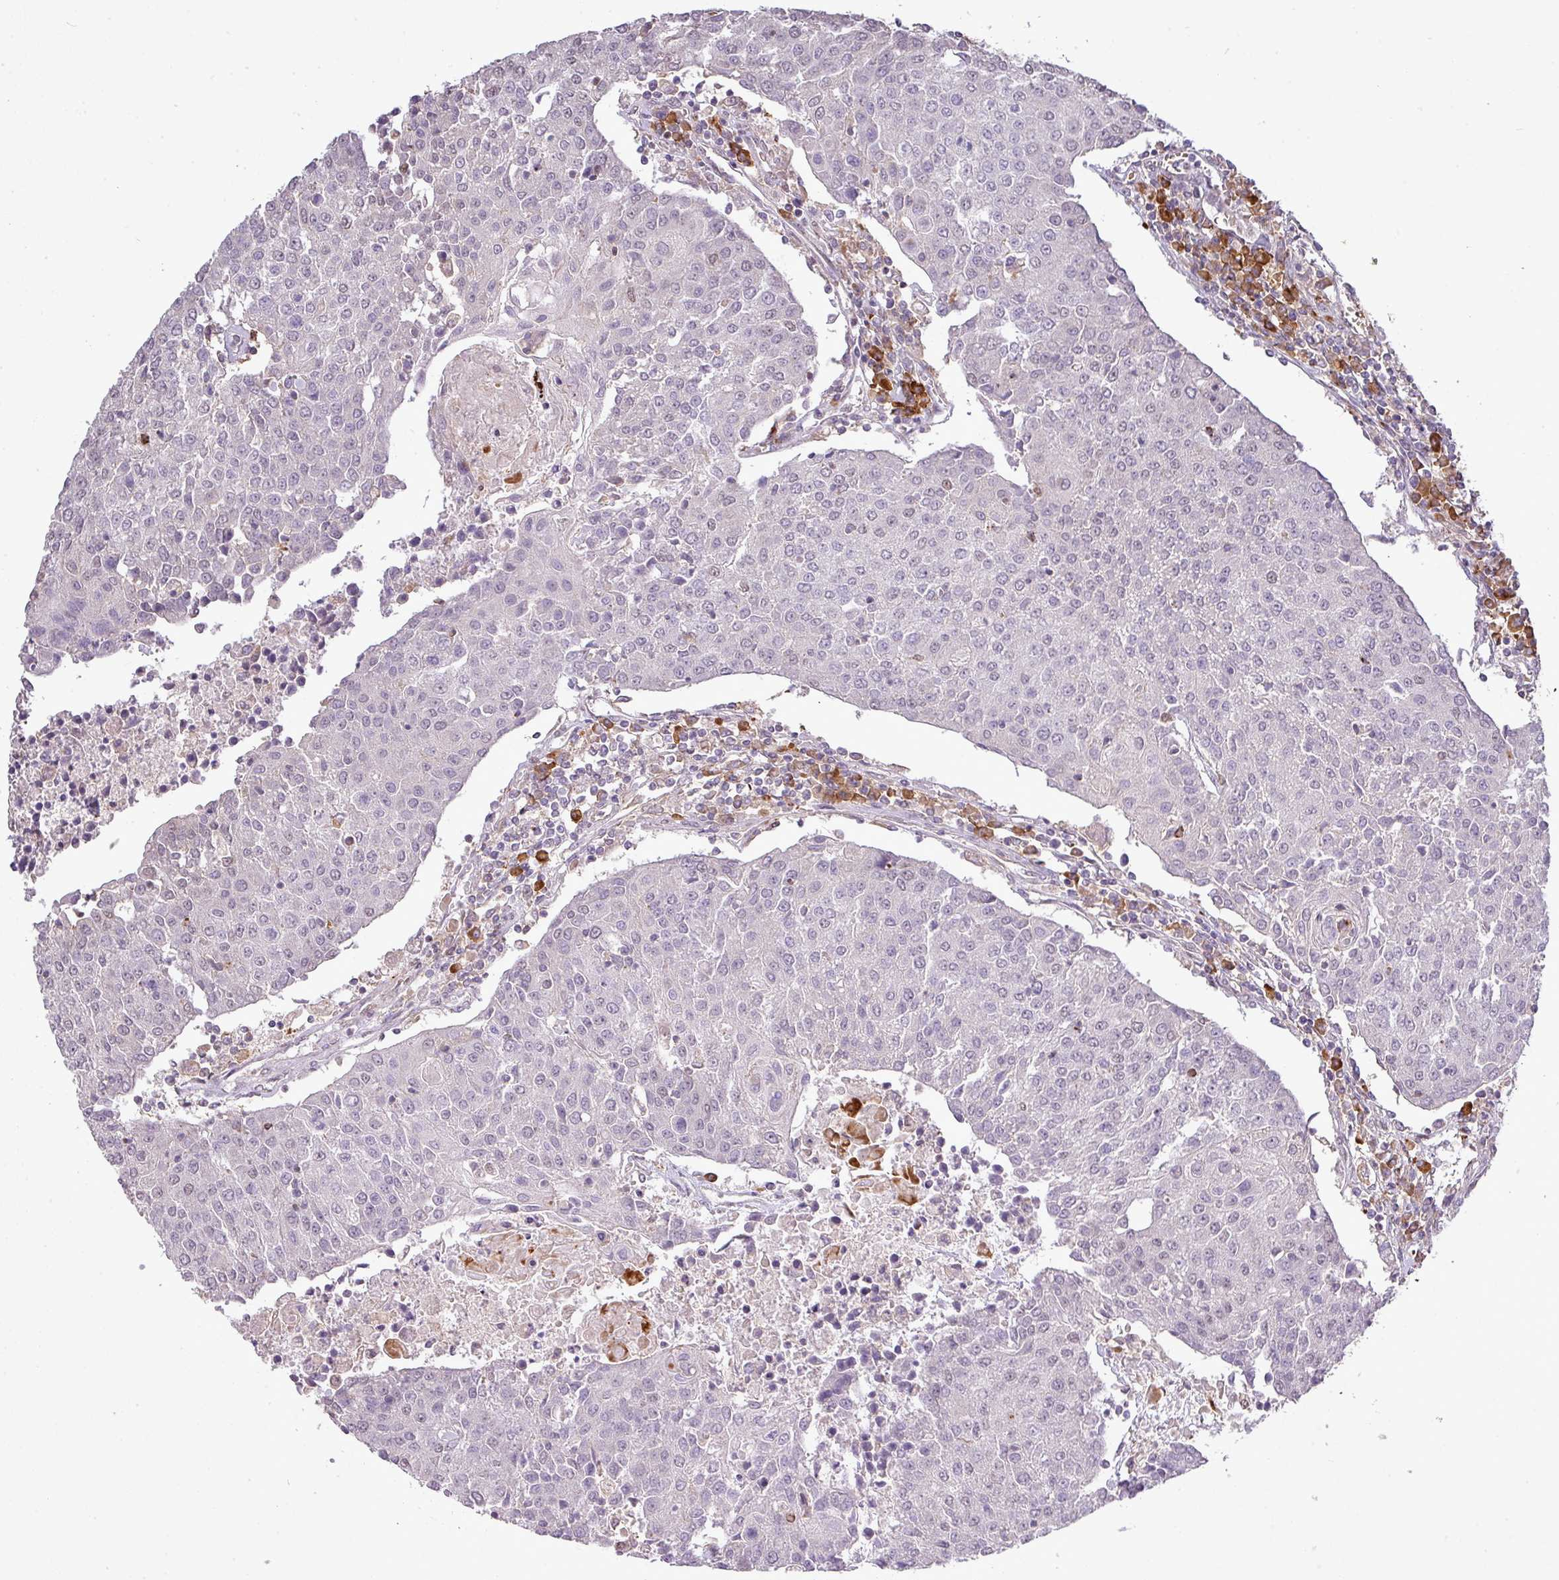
{"staining": {"intensity": "negative", "quantity": "none", "location": "none"}, "tissue": "urothelial cancer", "cell_type": "Tumor cells", "image_type": "cancer", "snomed": [{"axis": "morphology", "description": "Urothelial carcinoma, High grade"}, {"axis": "topography", "description": "Urinary bladder"}], "caption": "An IHC photomicrograph of urothelial carcinoma (high-grade) is shown. There is no staining in tumor cells of urothelial carcinoma (high-grade).", "gene": "TPRA1", "patient": {"sex": "female", "age": 85}}